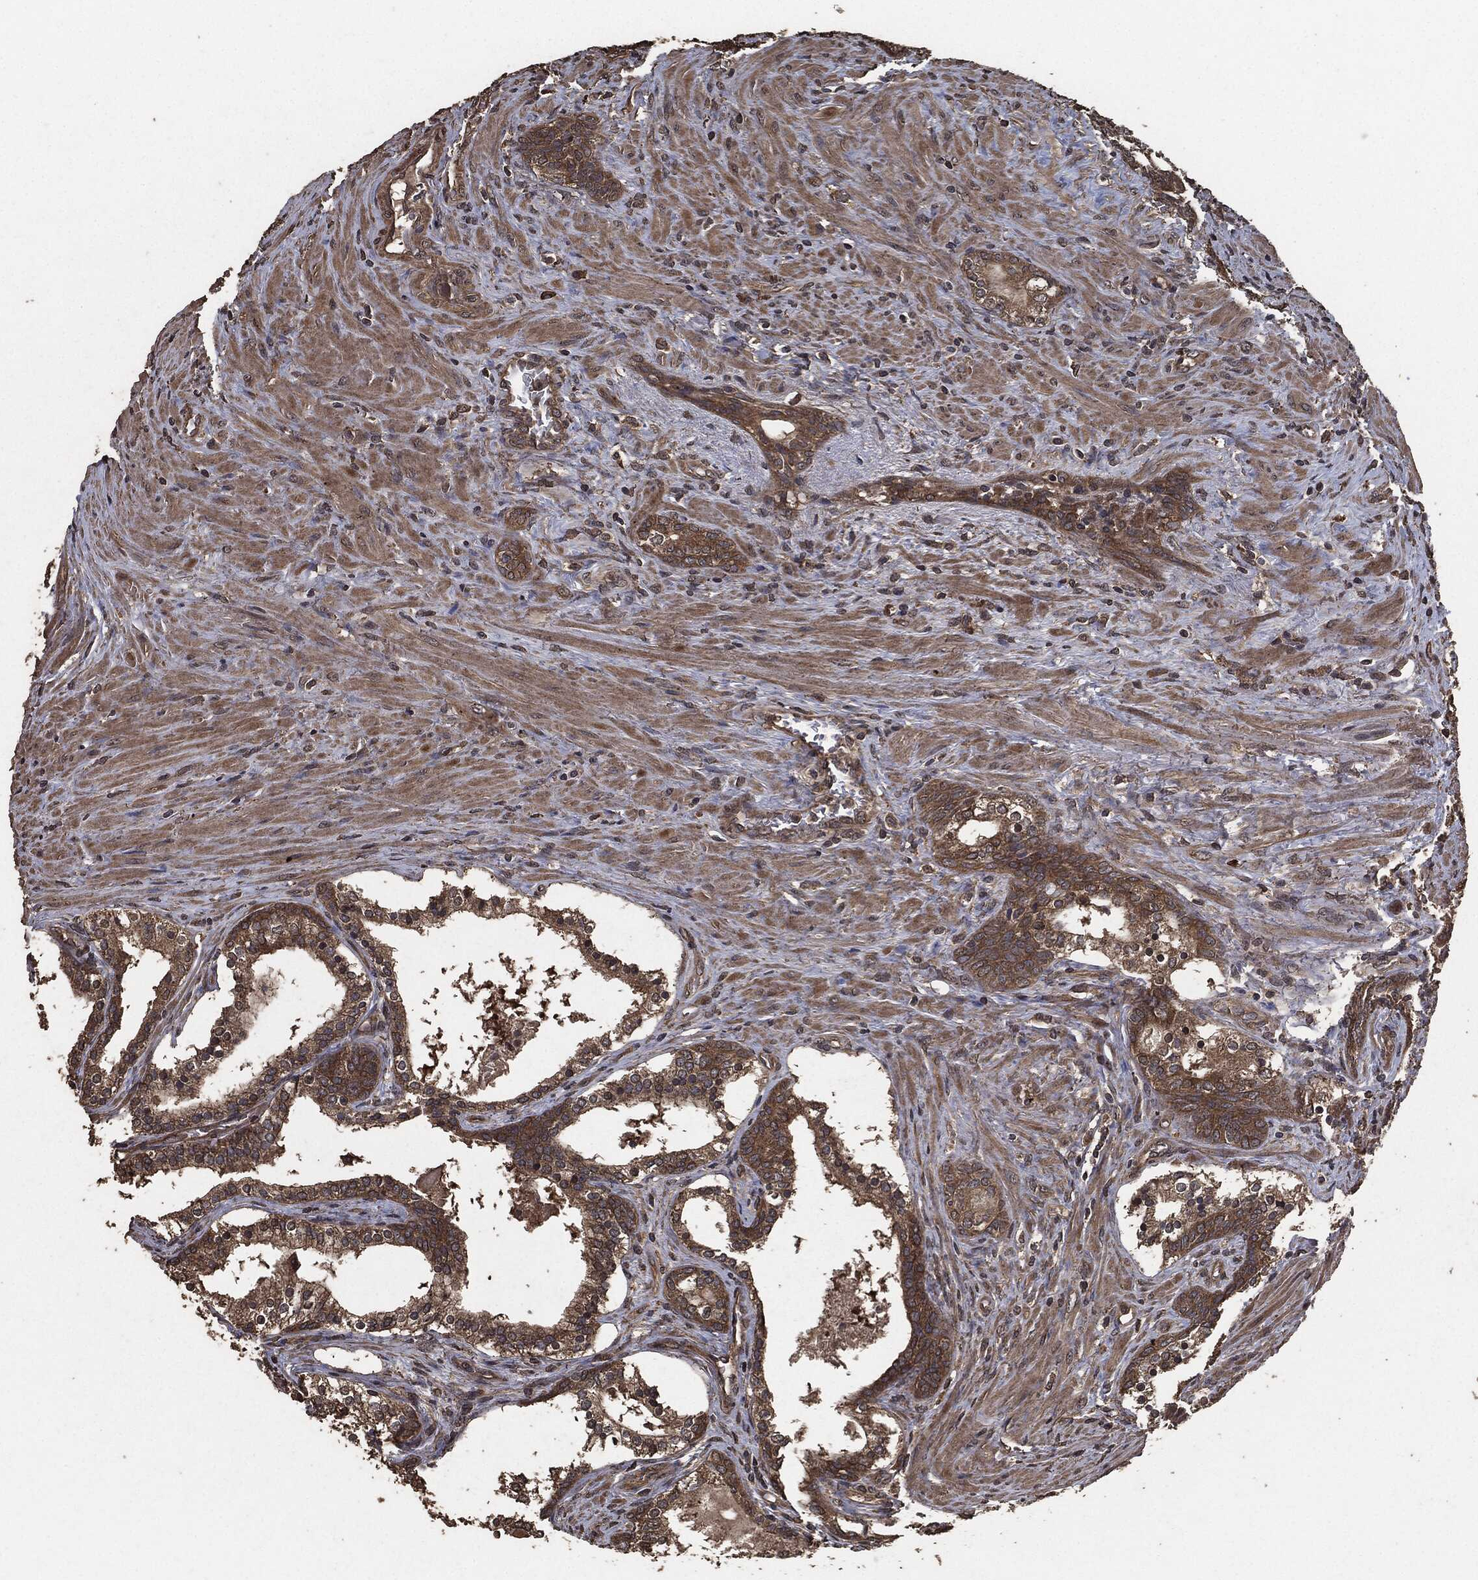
{"staining": {"intensity": "moderate", "quantity": ">75%", "location": "cytoplasmic/membranous"}, "tissue": "prostate cancer", "cell_type": "Tumor cells", "image_type": "cancer", "snomed": [{"axis": "morphology", "description": "Adenocarcinoma, NOS"}, {"axis": "morphology", "description": "Adenocarcinoma, High grade"}, {"axis": "topography", "description": "Prostate"}], "caption": "Human prostate high-grade adenocarcinoma stained with a protein marker shows moderate staining in tumor cells.", "gene": "AKT1S1", "patient": {"sex": "male", "age": 61}}